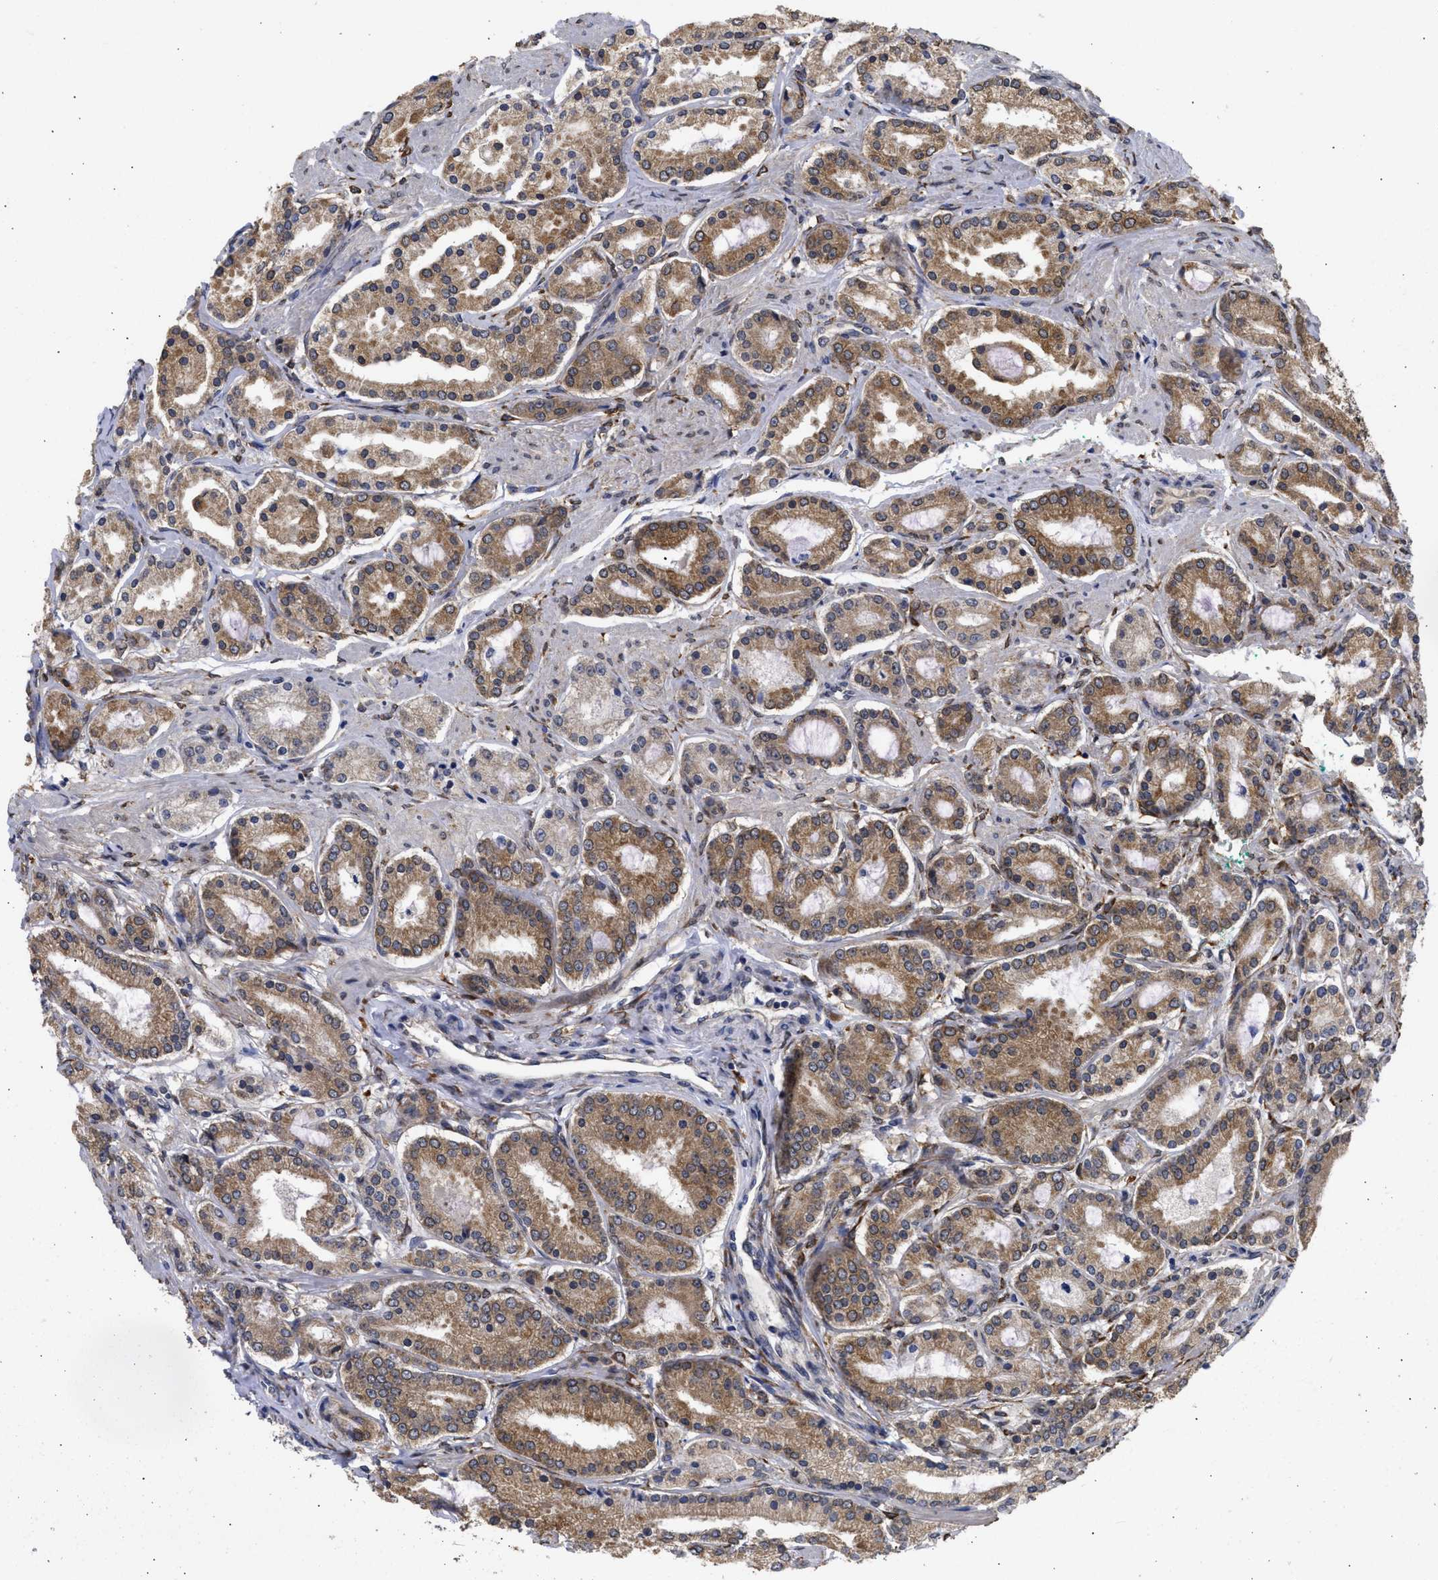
{"staining": {"intensity": "moderate", "quantity": ">75%", "location": "cytoplasmic/membranous"}, "tissue": "prostate cancer", "cell_type": "Tumor cells", "image_type": "cancer", "snomed": [{"axis": "morphology", "description": "Adenocarcinoma, Low grade"}, {"axis": "topography", "description": "Prostate"}], "caption": "Prostate cancer tissue shows moderate cytoplasmic/membranous expression in approximately >75% of tumor cells, visualized by immunohistochemistry. The protein of interest is stained brown, and the nuclei are stained in blue (DAB (3,3'-diaminobenzidine) IHC with brightfield microscopy, high magnification).", "gene": "DNAJC1", "patient": {"sex": "male", "age": 63}}